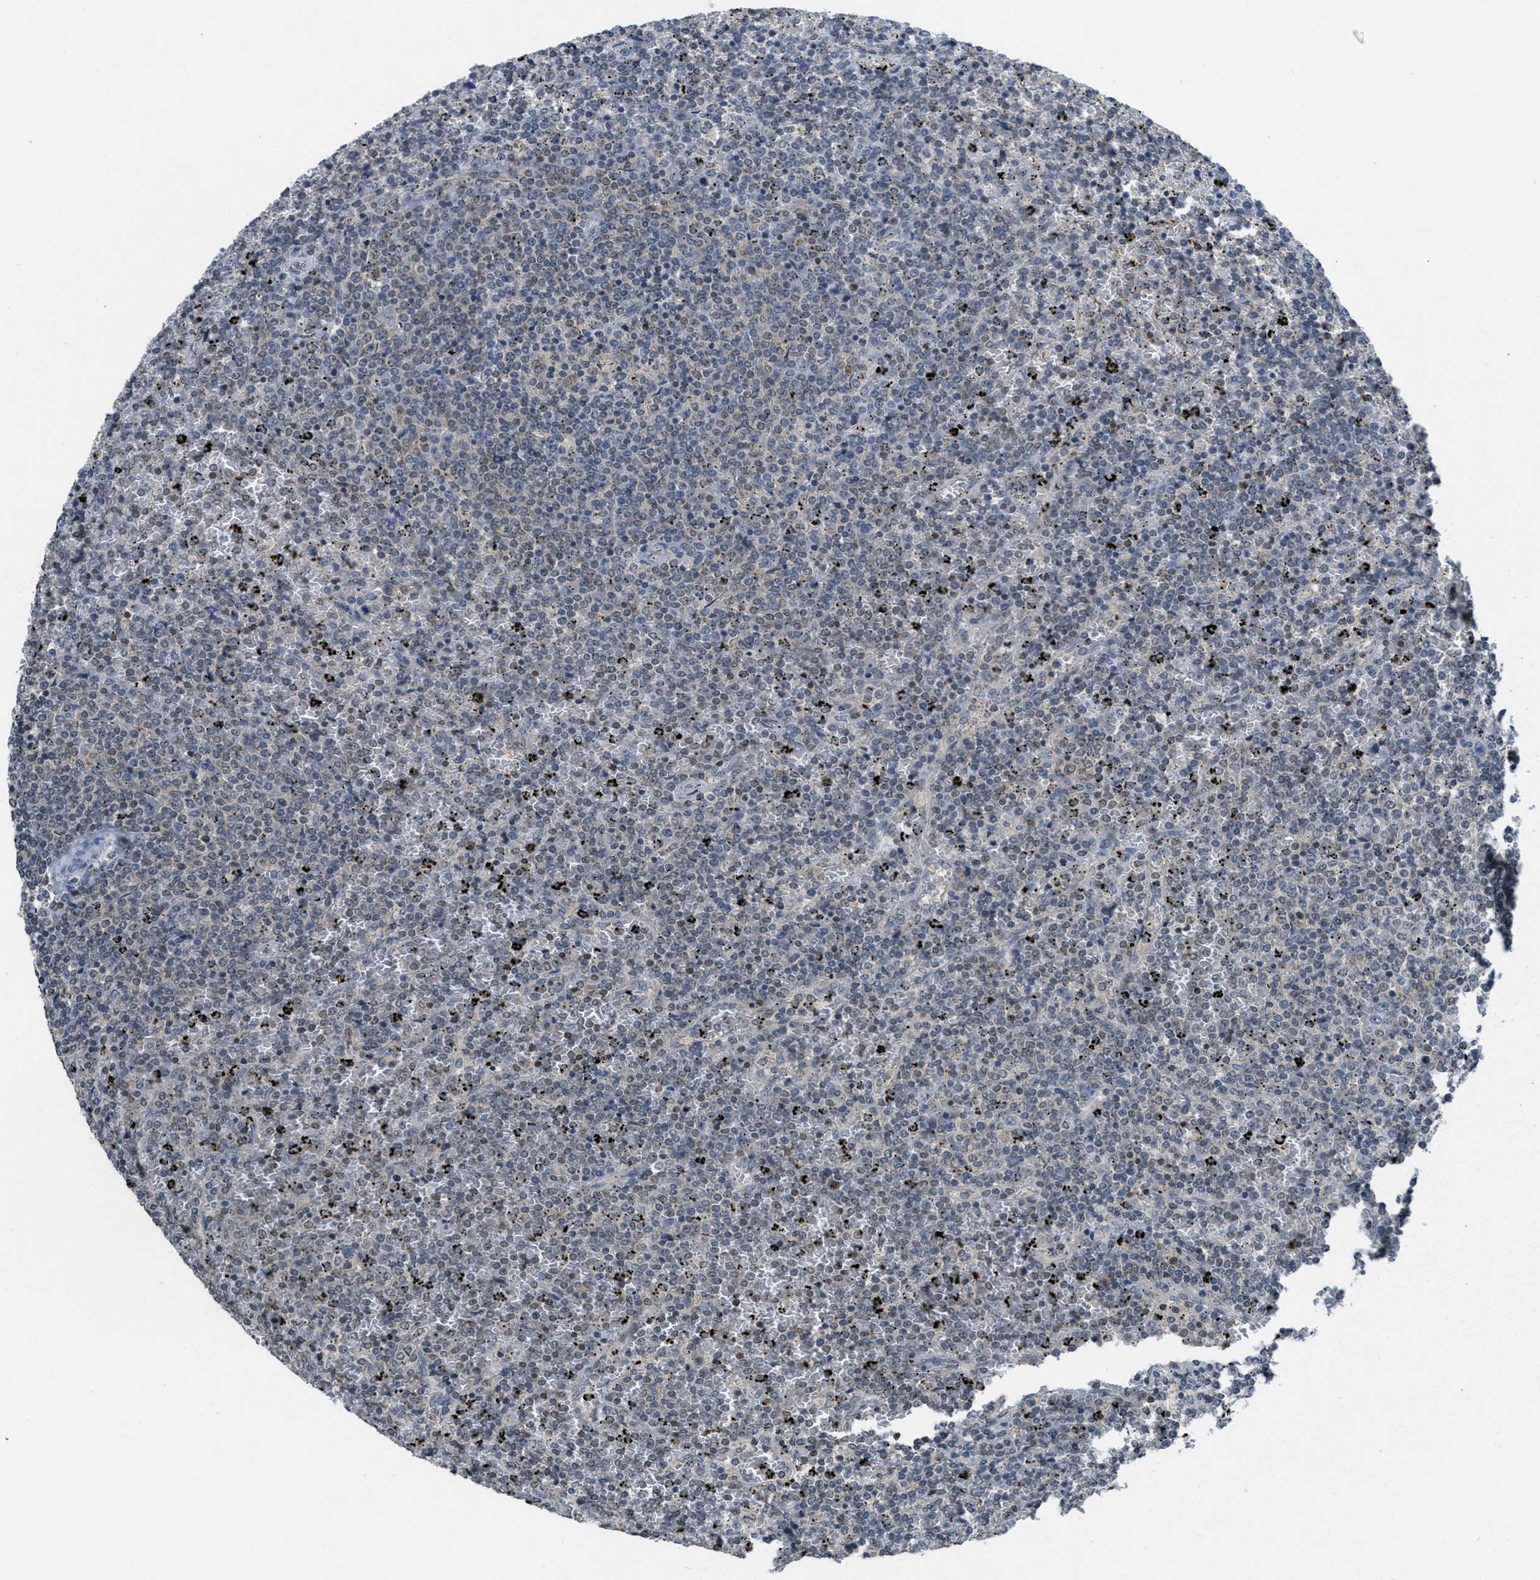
{"staining": {"intensity": "negative", "quantity": "none", "location": "none"}, "tissue": "lymphoma", "cell_type": "Tumor cells", "image_type": "cancer", "snomed": [{"axis": "morphology", "description": "Malignant lymphoma, non-Hodgkin's type, Low grade"}, {"axis": "topography", "description": "Spleen"}], "caption": "This histopathology image is of malignant lymphoma, non-Hodgkin's type (low-grade) stained with IHC to label a protein in brown with the nuclei are counter-stained blue. There is no staining in tumor cells.", "gene": "DNAJB1", "patient": {"sex": "female", "age": 77}}